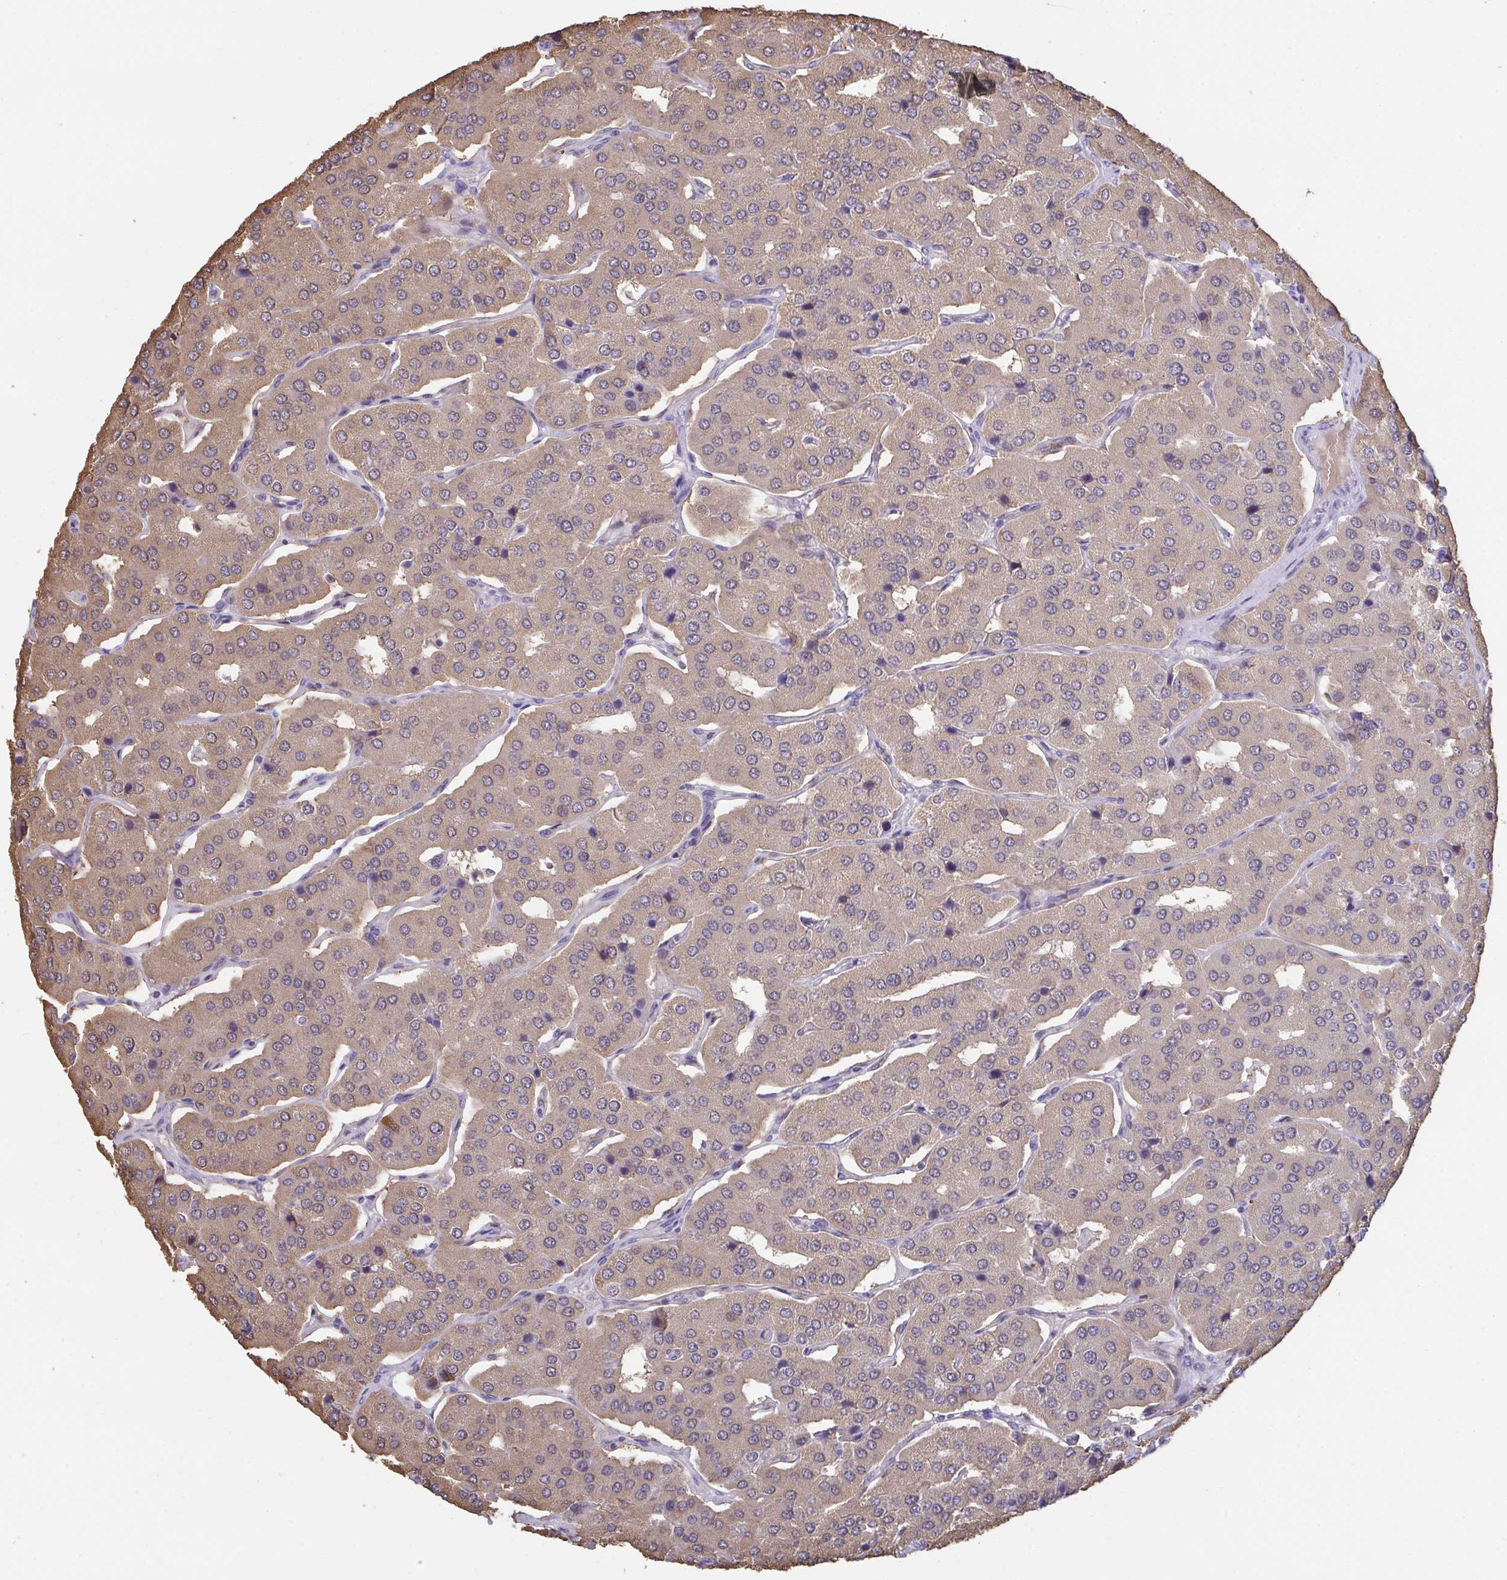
{"staining": {"intensity": "weak", "quantity": ">75%", "location": "cytoplasmic/membranous"}, "tissue": "parathyroid gland", "cell_type": "Glandular cells", "image_type": "normal", "snomed": [{"axis": "morphology", "description": "Normal tissue, NOS"}, {"axis": "morphology", "description": "Adenoma, NOS"}, {"axis": "topography", "description": "Parathyroid gland"}], "caption": "Protein expression analysis of normal human parathyroid gland reveals weak cytoplasmic/membranous staining in about >75% of glandular cells. The protein of interest is shown in brown color, while the nuclei are stained blue.", "gene": "SENP3", "patient": {"sex": "female", "age": 86}}